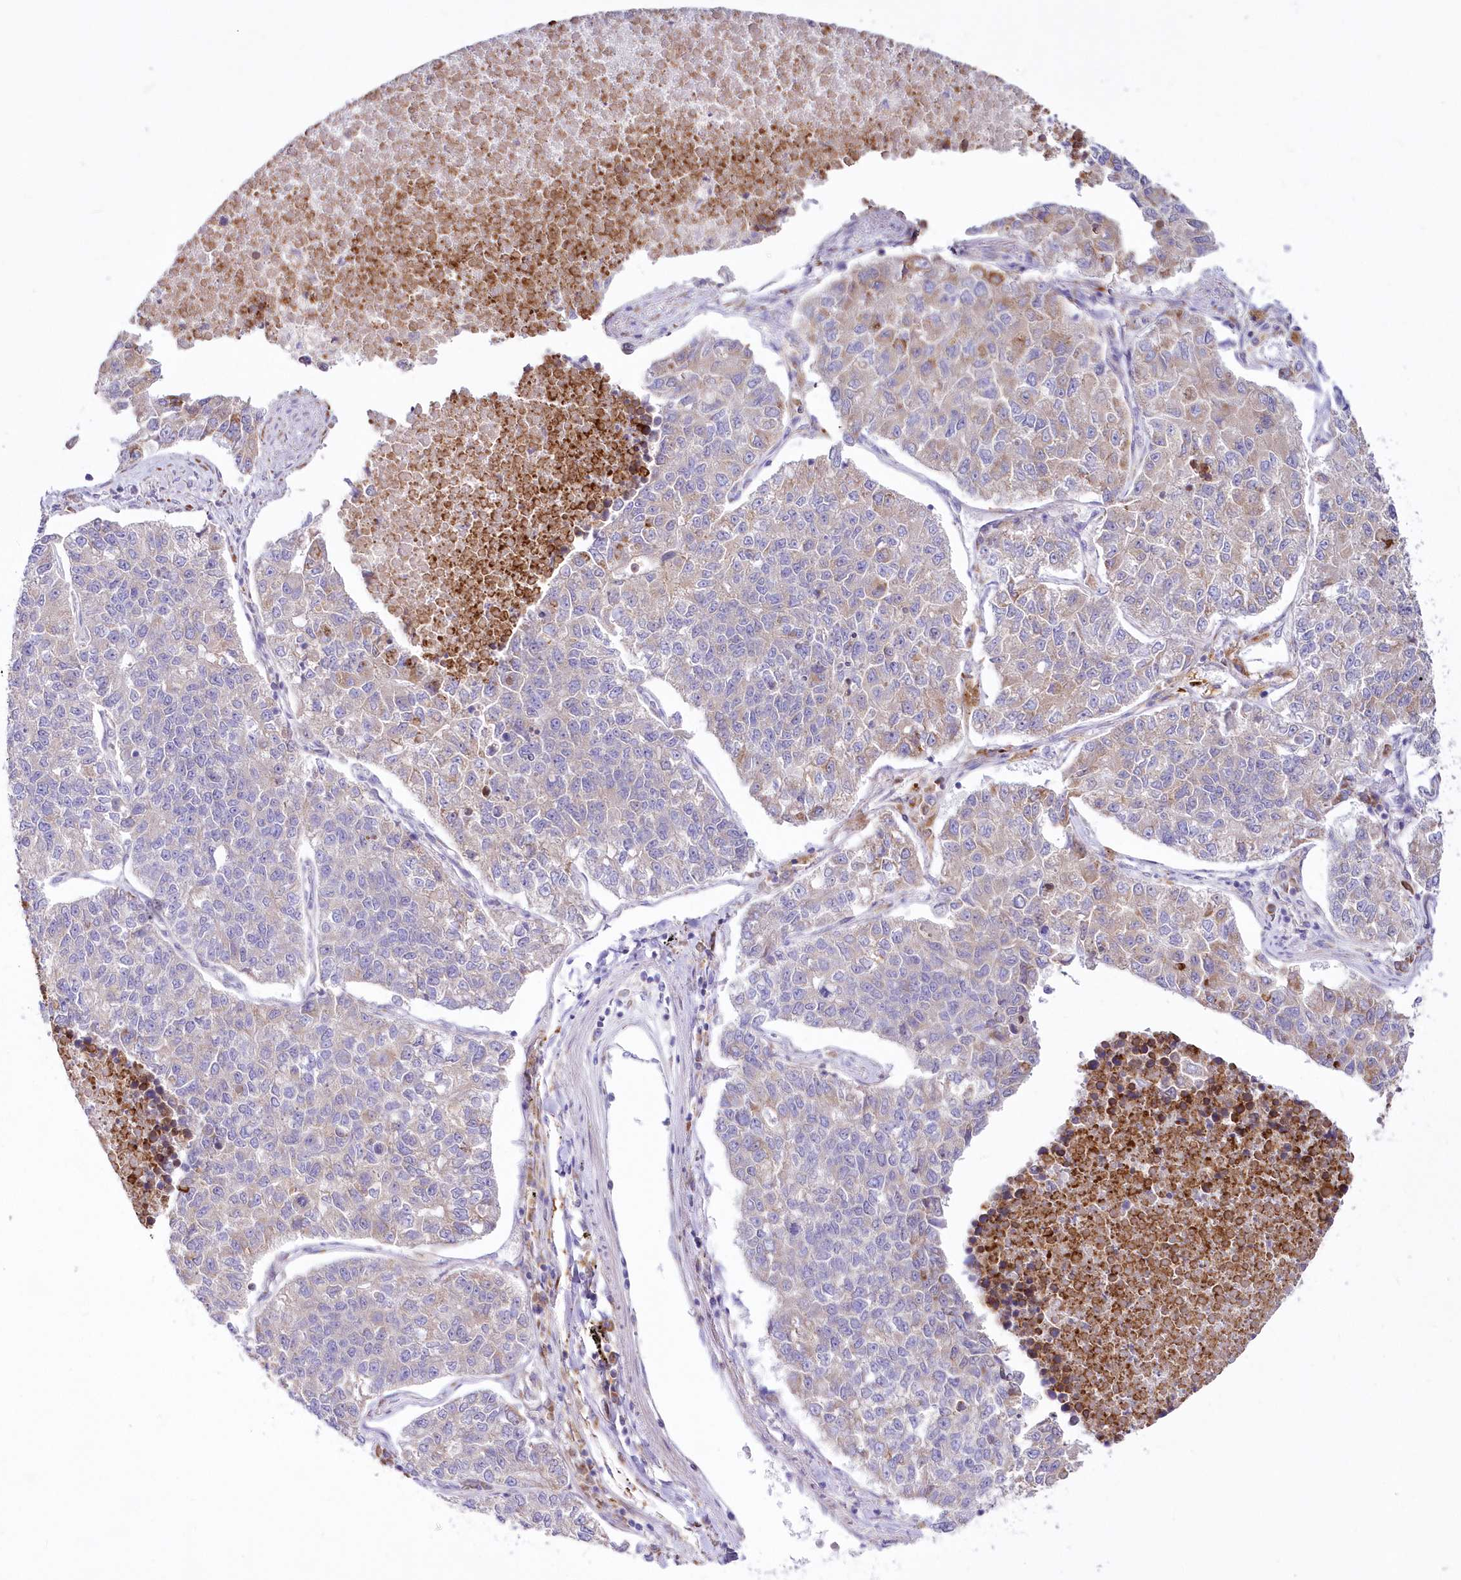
{"staining": {"intensity": "weak", "quantity": "<25%", "location": "cytoplasmic/membranous"}, "tissue": "lung cancer", "cell_type": "Tumor cells", "image_type": "cancer", "snomed": [{"axis": "morphology", "description": "Adenocarcinoma, NOS"}, {"axis": "topography", "description": "Lung"}], "caption": "Immunohistochemical staining of lung cancer displays no significant positivity in tumor cells.", "gene": "ARFGEF3", "patient": {"sex": "male", "age": 49}}